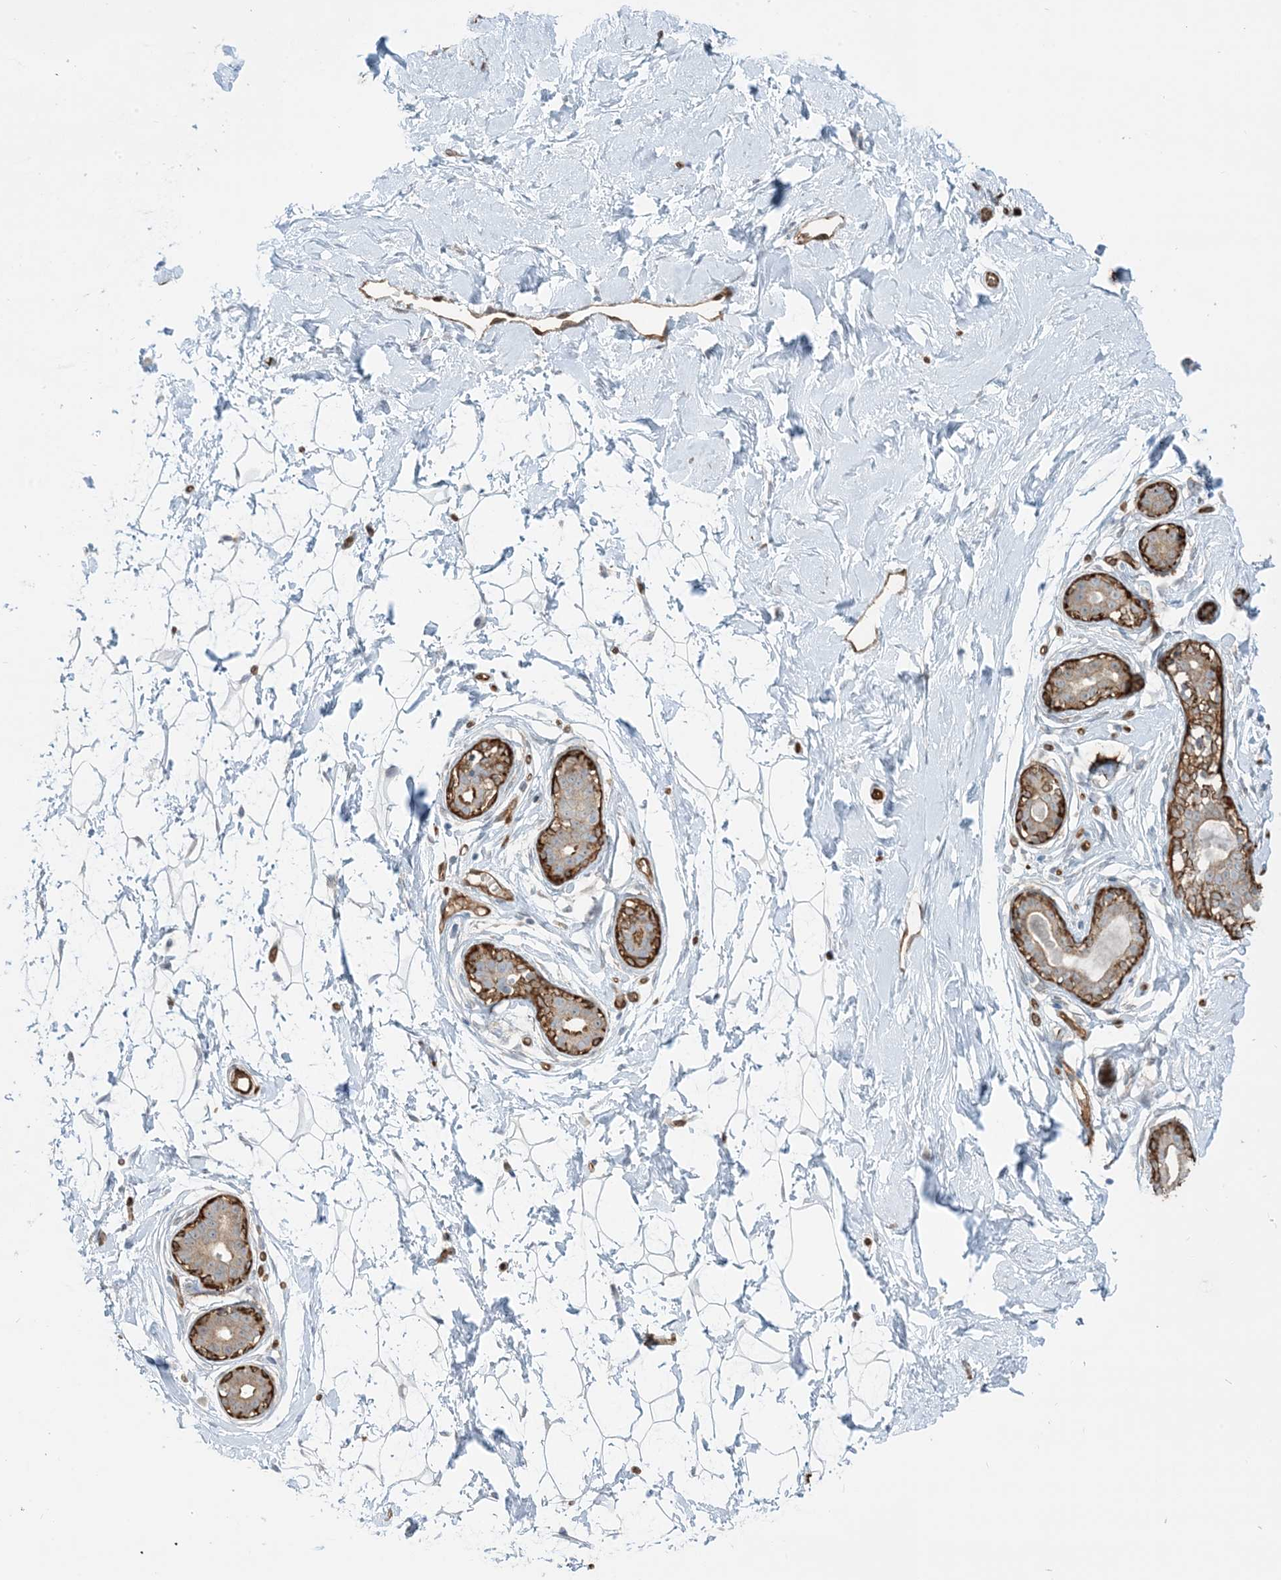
{"staining": {"intensity": "negative", "quantity": "none", "location": "none"}, "tissue": "breast", "cell_type": "Adipocytes", "image_type": "normal", "snomed": [{"axis": "morphology", "description": "Normal tissue, NOS"}, {"axis": "morphology", "description": "Adenoma, NOS"}, {"axis": "topography", "description": "Breast"}], "caption": "IHC of normal breast exhibits no expression in adipocytes.", "gene": "PPM1F", "patient": {"sex": "female", "age": 23}}